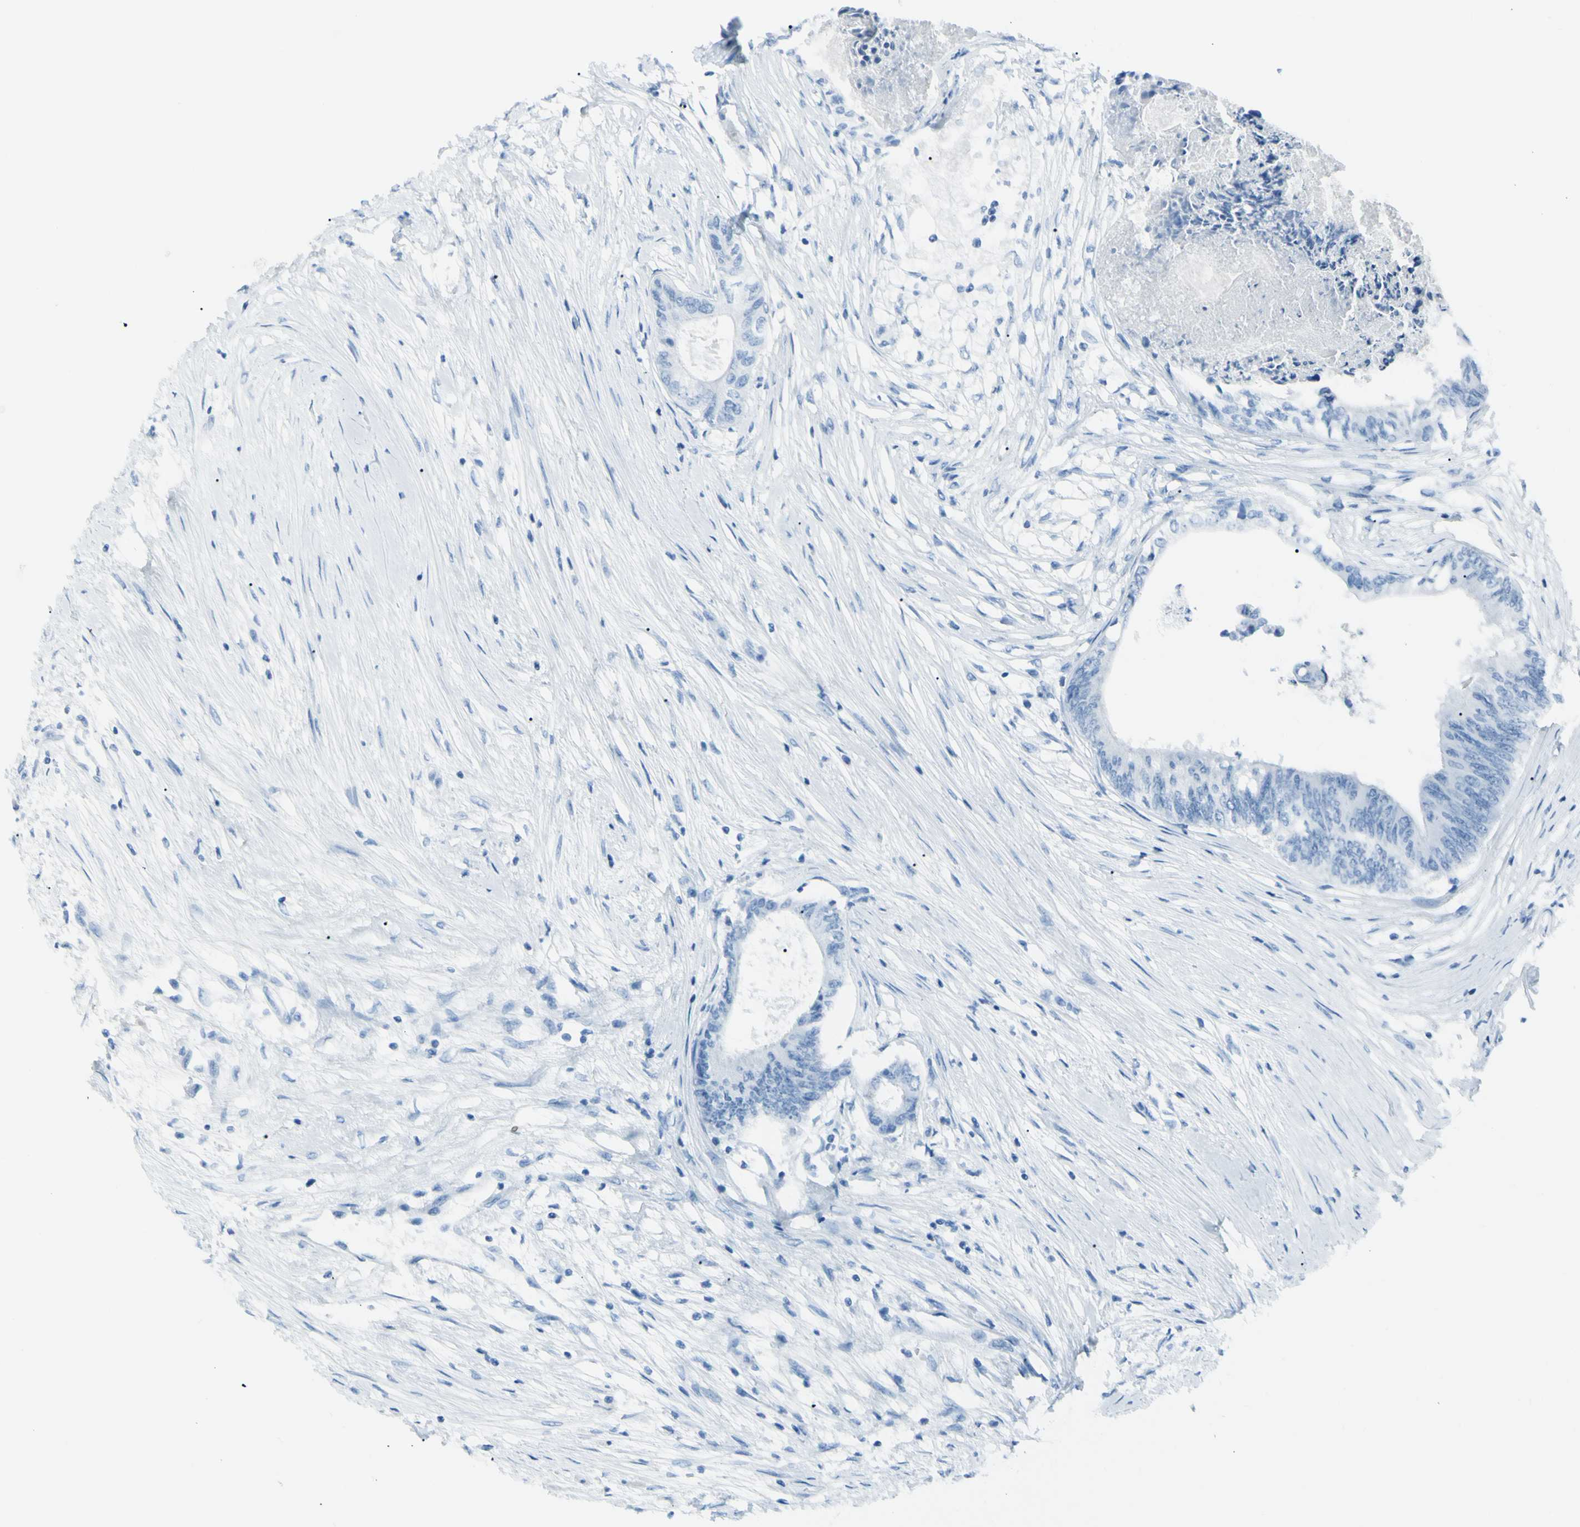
{"staining": {"intensity": "negative", "quantity": "none", "location": "none"}, "tissue": "colorectal cancer", "cell_type": "Tumor cells", "image_type": "cancer", "snomed": [{"axis": "morphology", "description": "Adenocarcinoma, NOS"}, {"axis": "topography", "description": "Rectum"}], "caption": "Immunohistochemistry micrograph of colorectal cancer stained for a protein (brown), which reveals no expression in tumor cells.", "gene": "TFPI2", "patient": {"sex": "male", "age": 63}}